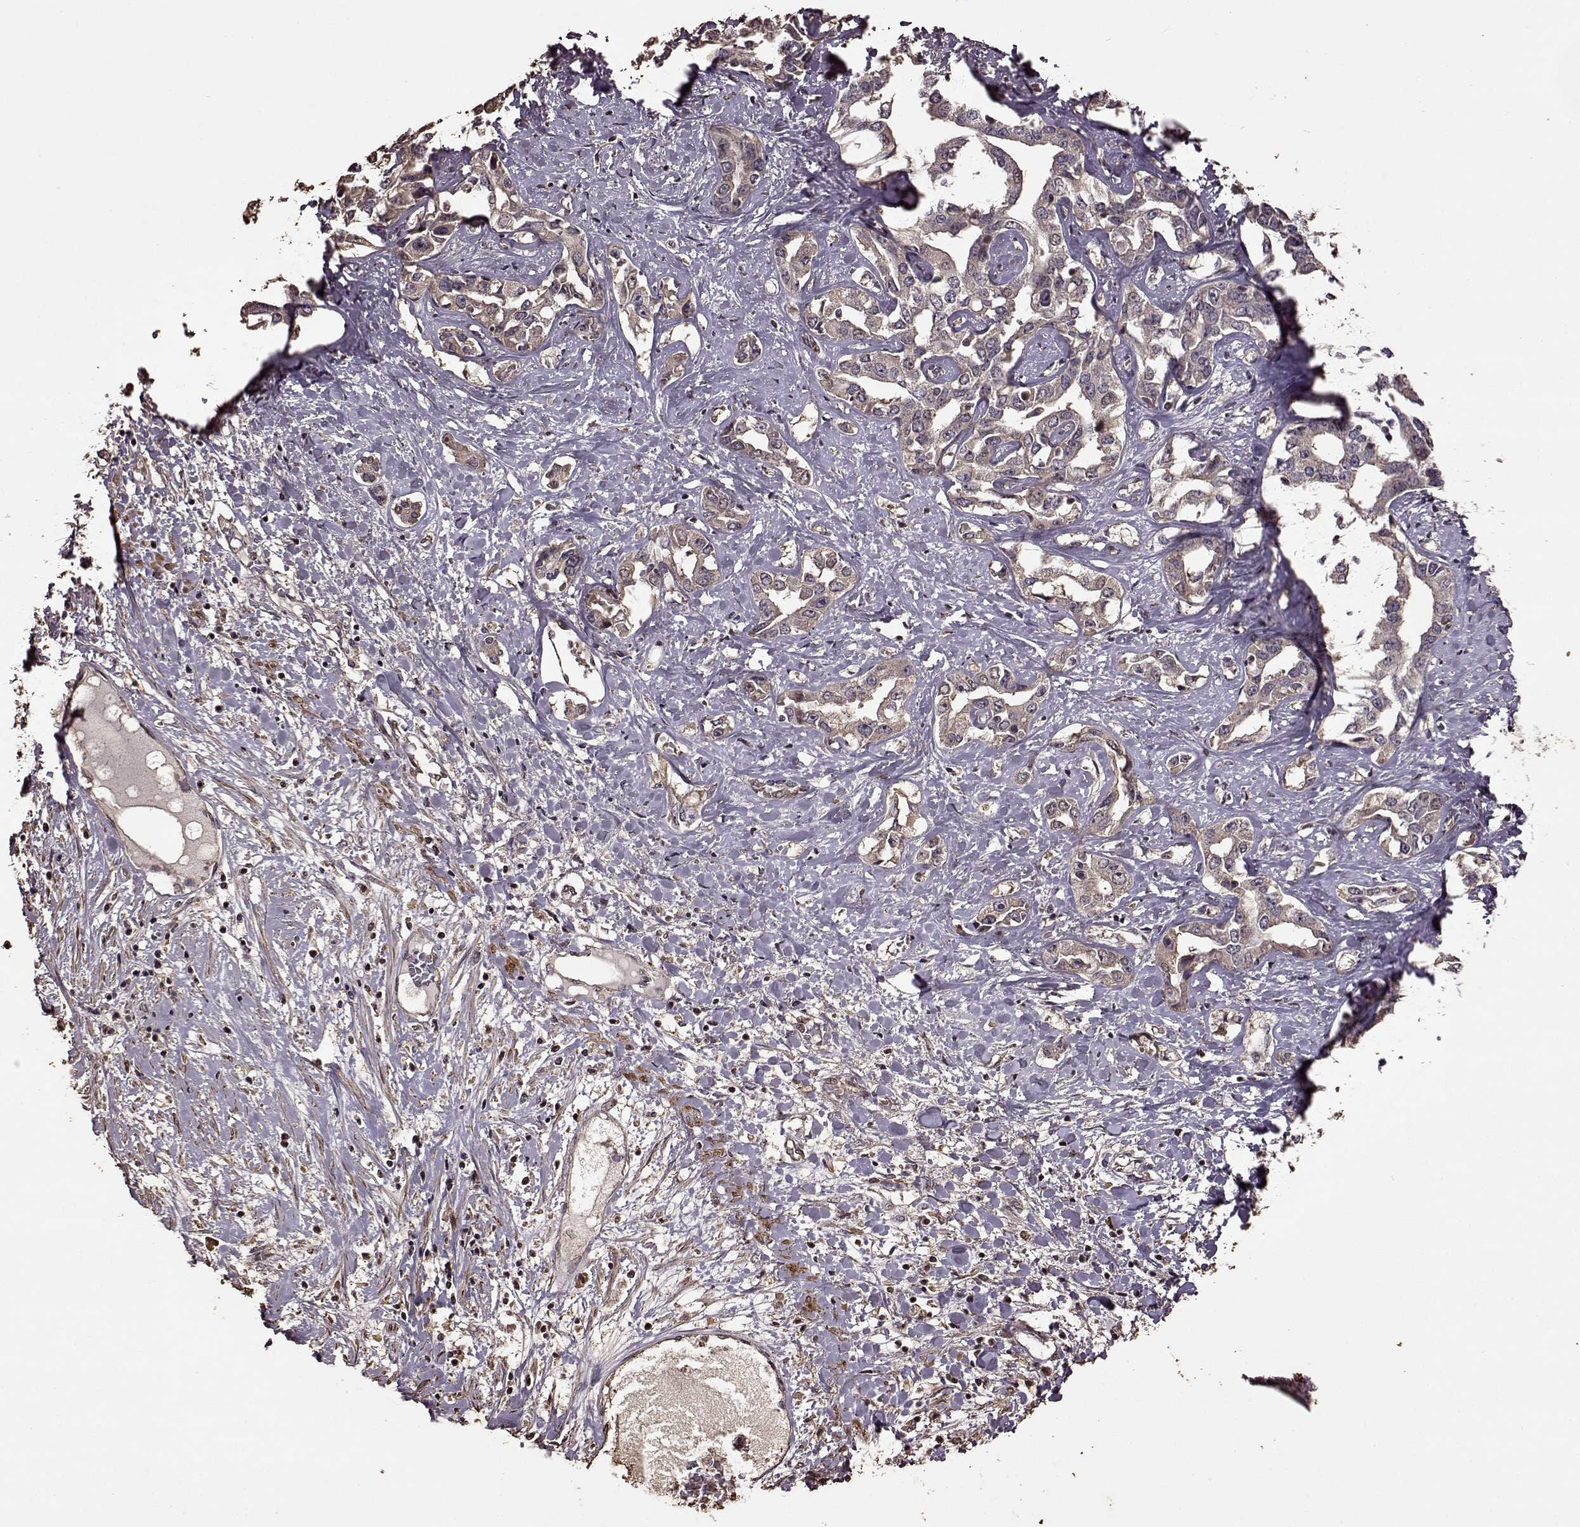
{"staining": {"intensity": "weak", "quantity": "<25%", "location": "cytoplasmic/membranous"}, "tissue": "liver cancer", "cell_type": "Tumor cells", "image_type": "cancer", "snomed": [{"axis": "morphology", "description": "Cholangiocarcinoma"}, {"axis": "topography", "description": "Liver"}], "caption": "Tumor cells are negative for protein expression in human cholangiocarcinoma (liver).", "gene": "FBXW11", "patient": {"sex": "male", "age": 59}}